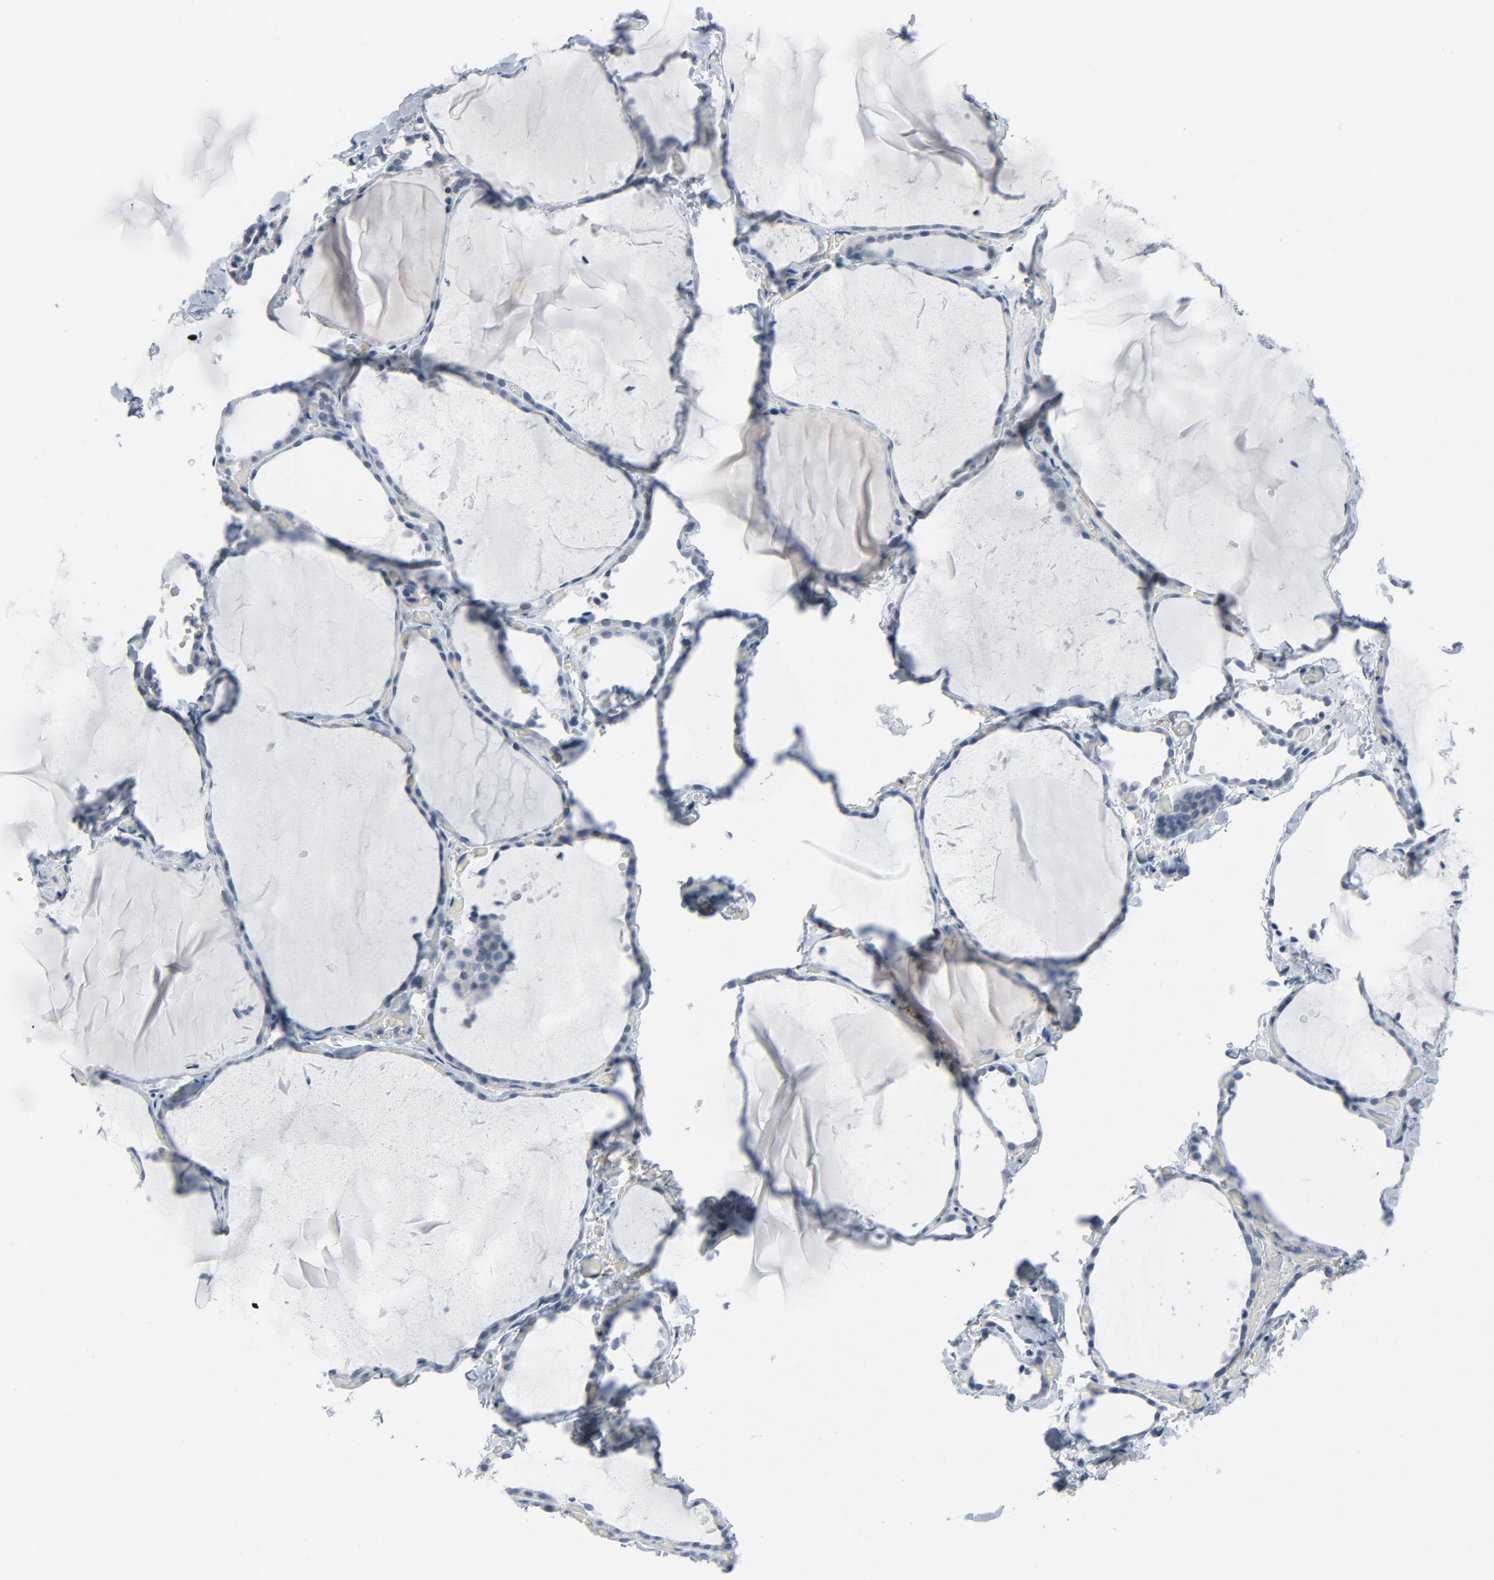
{"staining": {"intensity": "negative", "quantity": "none", "location": "none"}, "tissue": "thyroid gland", "cell_type": "Glandular cells", "image_type": "normal", "snomed": [{"axis": "morphology", "description": "Normal tissue, NOS"}, {"axis": "topography", "description": "Thyroid gland"}], "caption": "High magnification brightfield microscopy of normal thyroid gland stained with DAB (3,3'-diaminobenzidine) (brown) and counterstained with hematoxylin (blue): glandular cells show no significant staining. Nuclei are stained in blue.", "gene": "GPX2", "patient": {"sex": "female", "age": 22}}